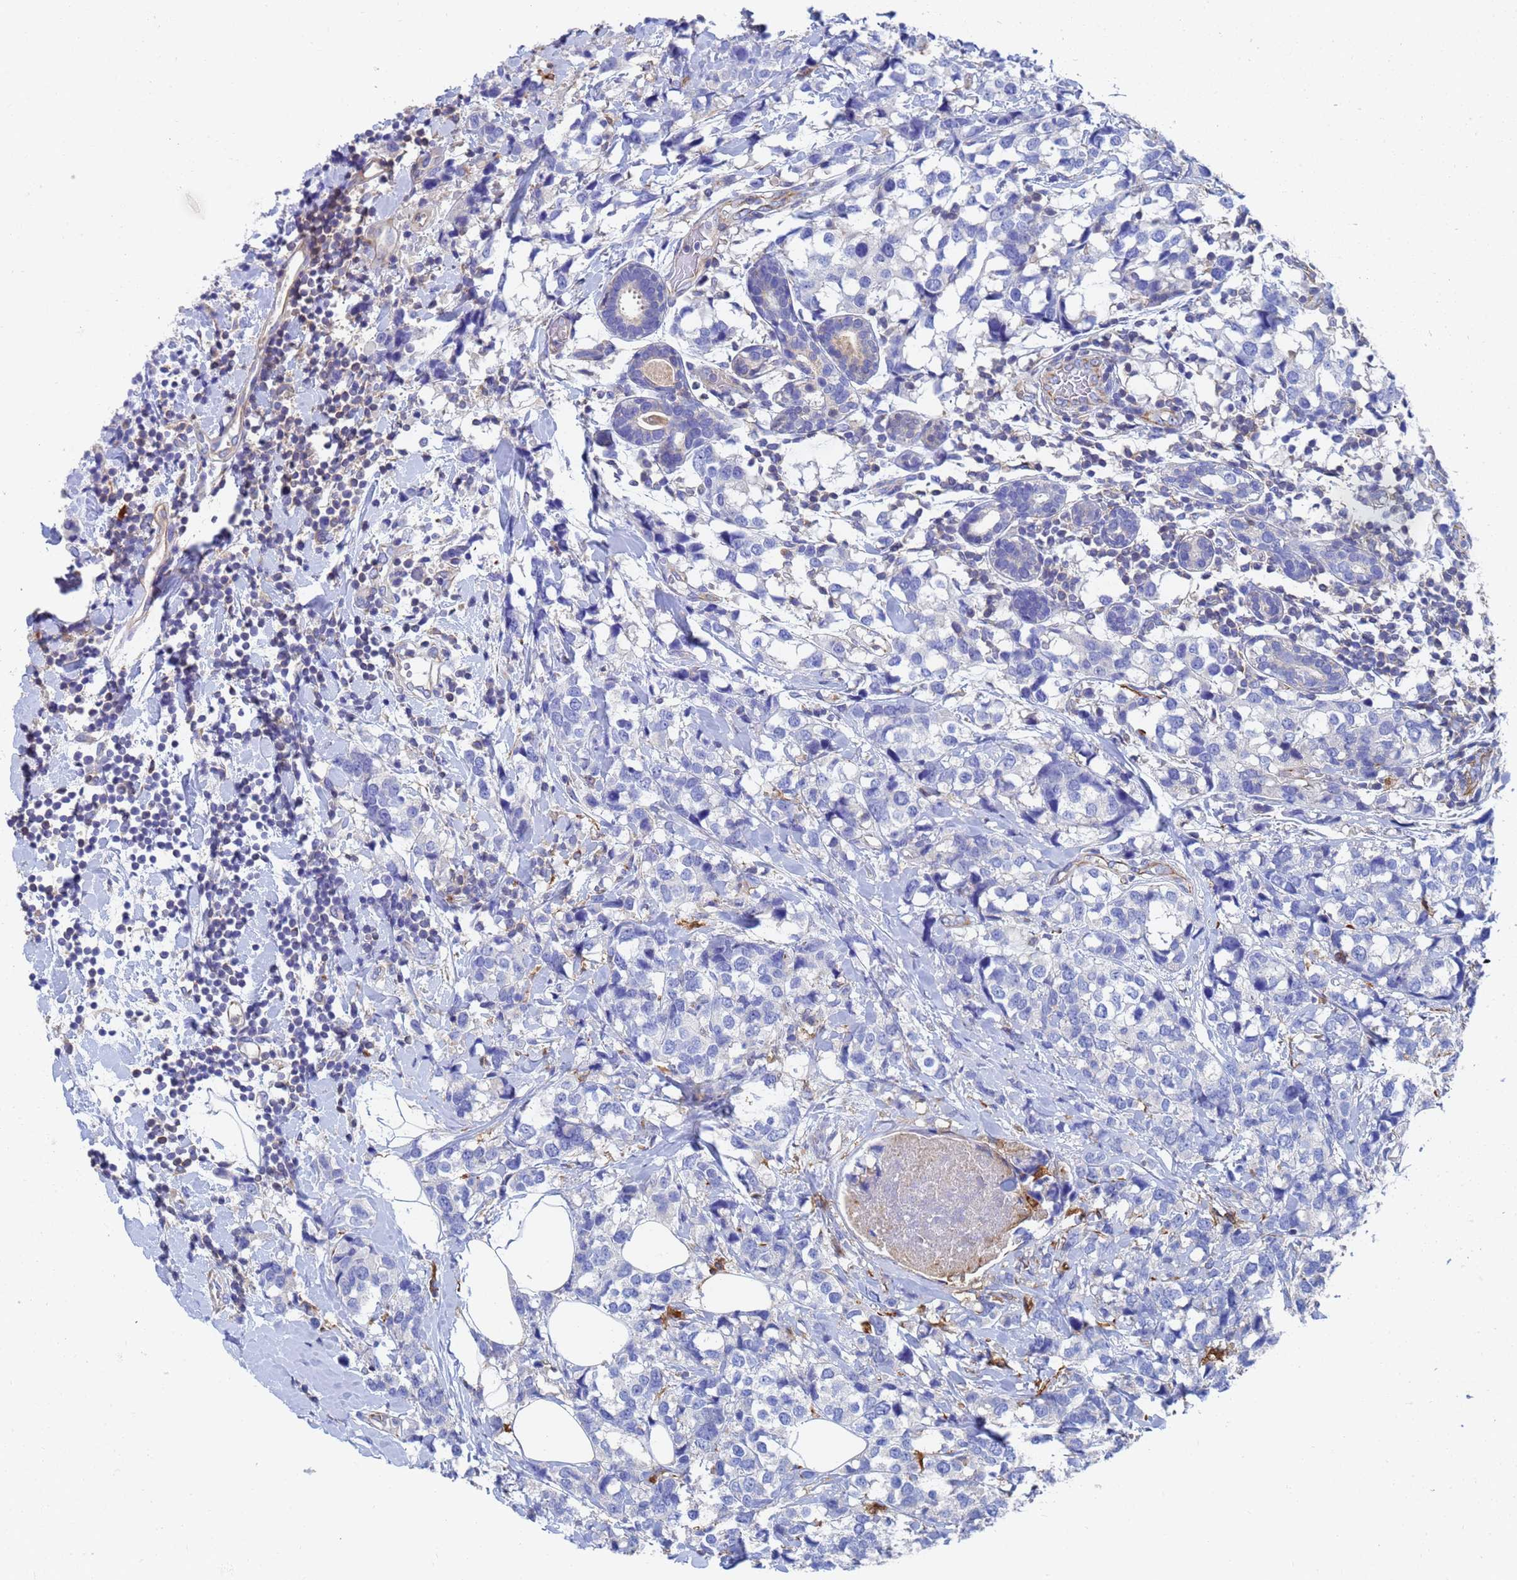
{"staining": {"intensity": "negative", "quantity": "none", "location": "none"}, "tissue": "breast cancer", "cell_type": "Tumor cells", "image_type": "cancer", "snomed": [{"axis": "morphology", "description": "Lobular carcinoma"}, {"axis": "topography", "description": "Breast"}], "caption": "Tumor cells show no significant protein positivity in breast cancer (lobular carcinoma).", "gene": "GCHFR", "patient": {"sex": "female", "age": 59}}